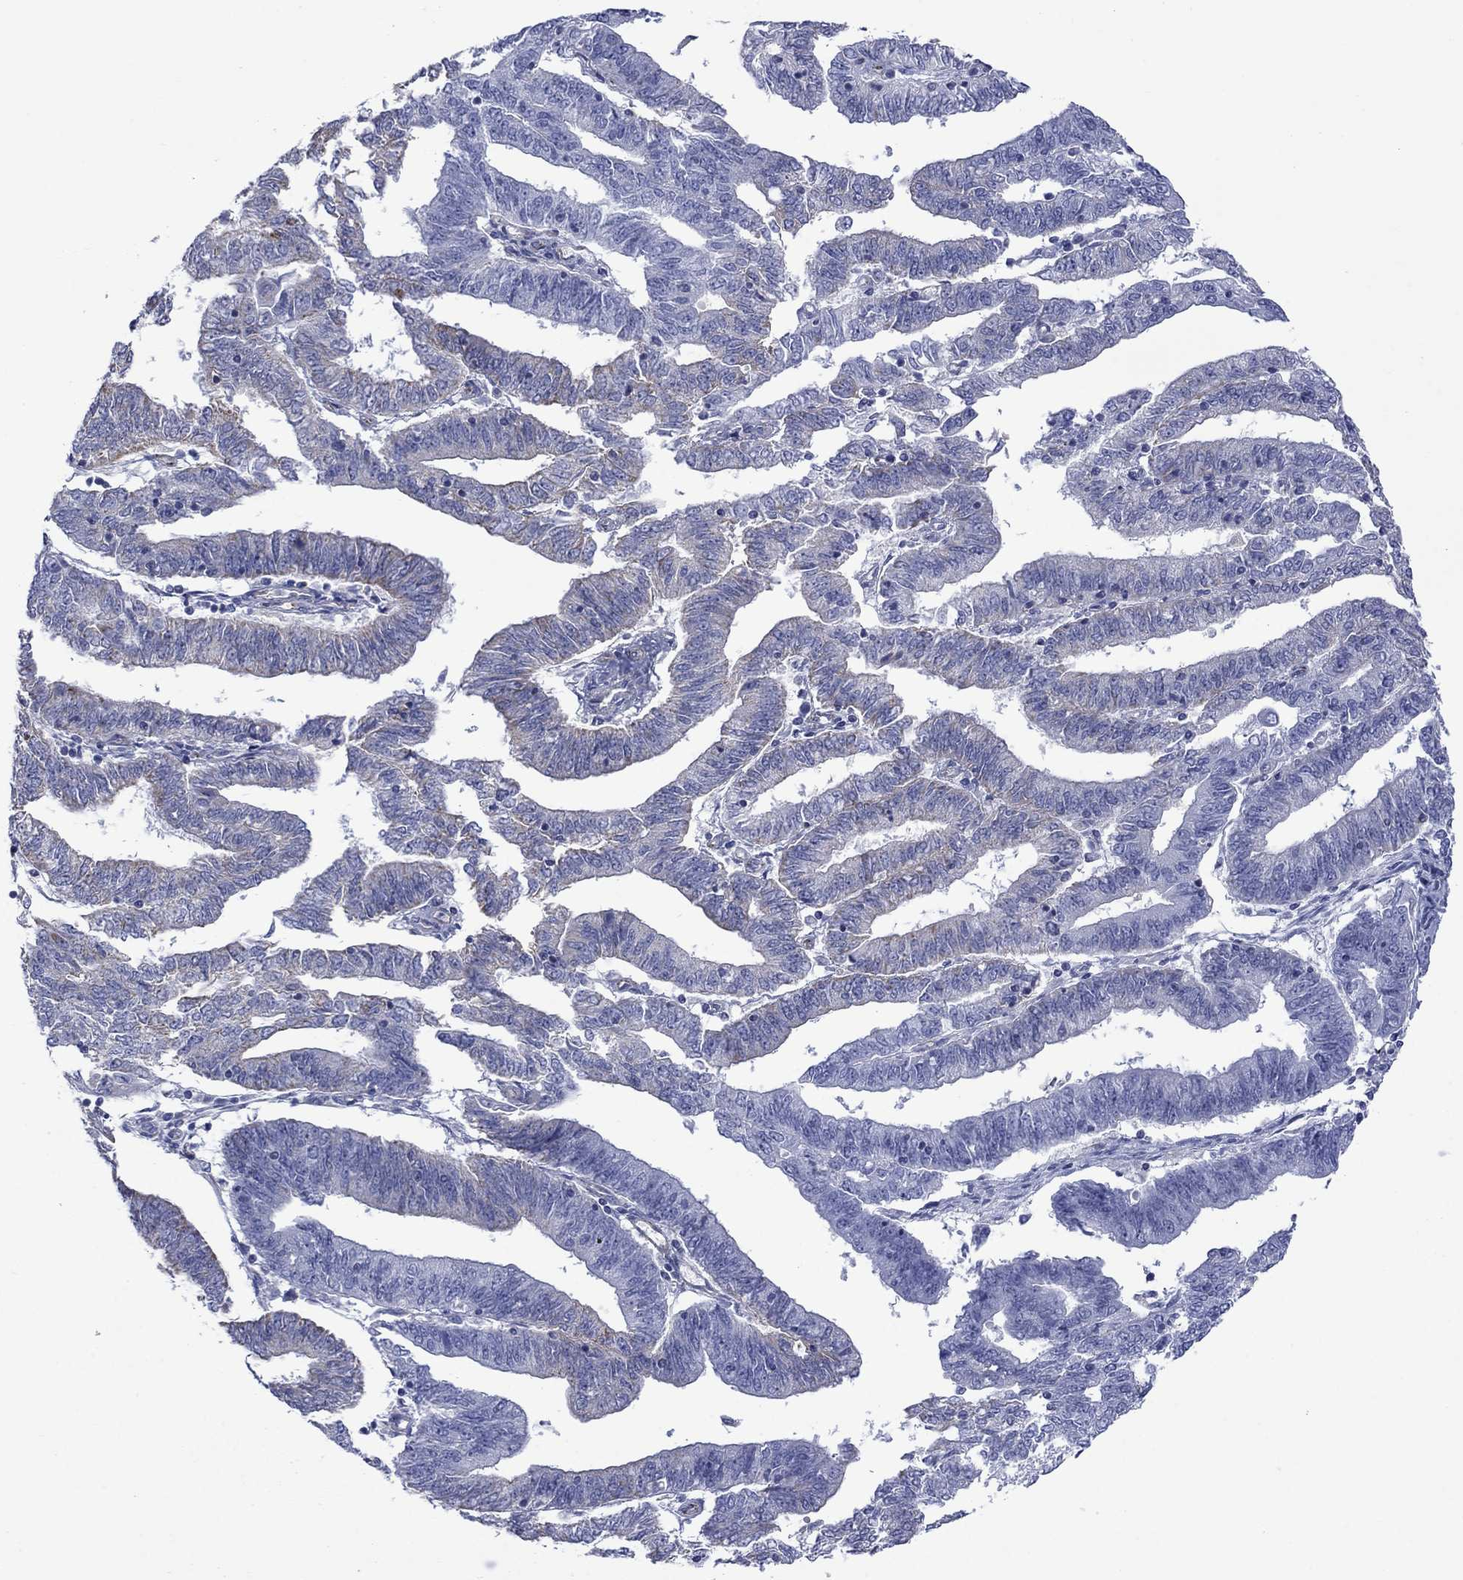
{"staining": {"intensity": "strong", "quantity": "<25%", "location": "cytoplasmic/membranous"}, "tissue": "endometrial cancer", "cell_type": "Tumor cells", "image_type": "cancer", "snomed": [{"axis": "morphology", "description": "Adenocarcinoma, NOS"}, {"axis": "topography", "description": "Endometrium"}], "caption": "Tumor cells reveal strong cytoplasmic/membranous expression in approximately <25% of cells in endometrial cancer (adenocarcinoma).", "gene": "CISD1", "patient": {"sex": "female", "age": 82}}